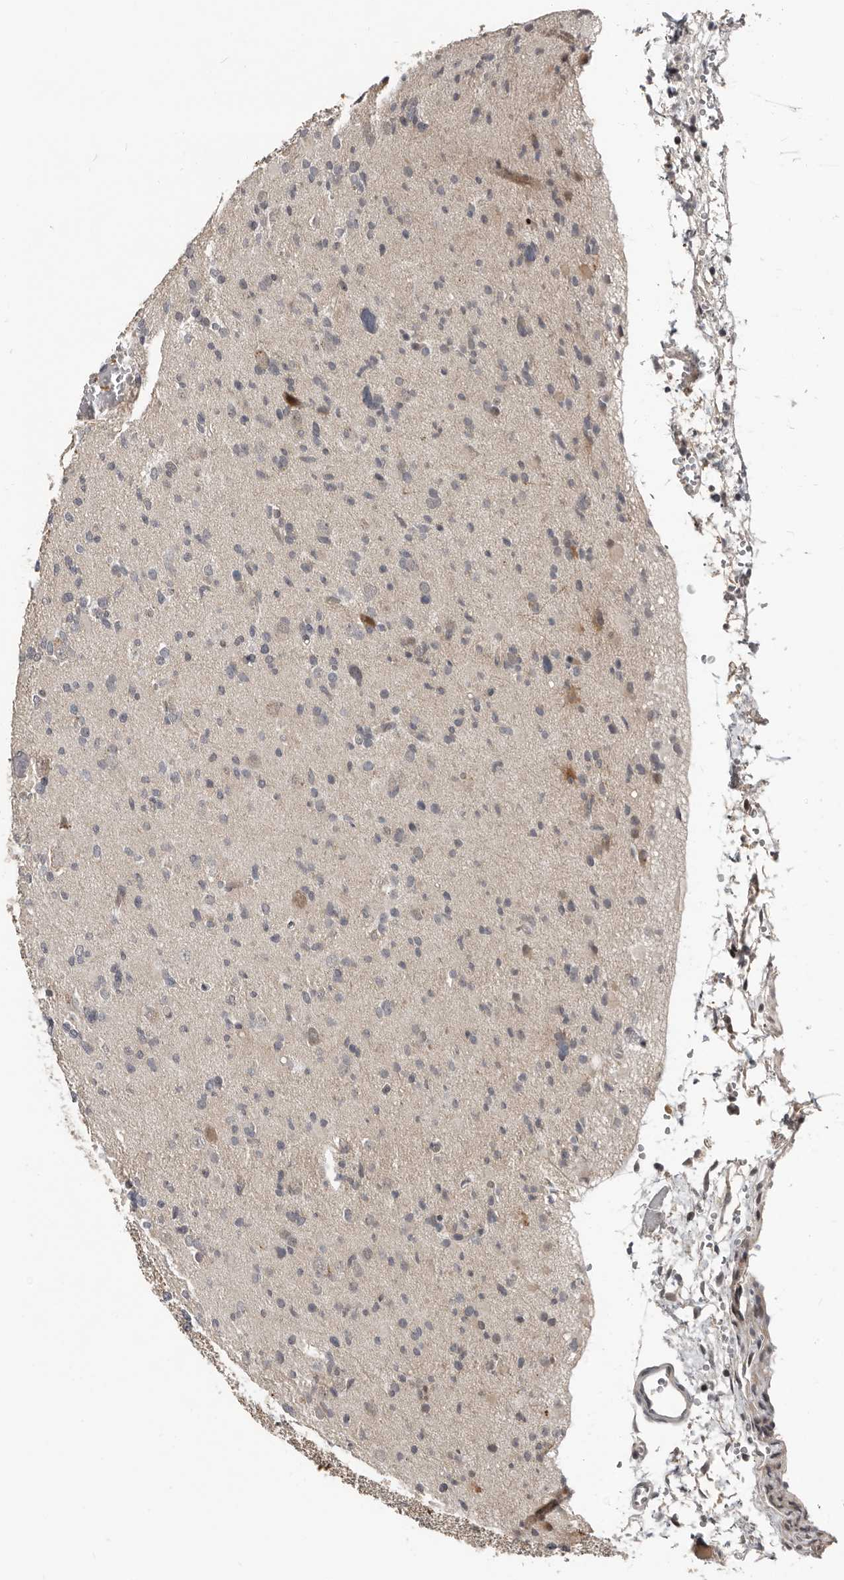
{"staining": {"intensity": "negative", "quantity": "none", "location": "none"}, "tissue": "glioma", "cell_type": "Tumor cells", "image_type": "cancer", "snomed": [{"axis": "morphology", "description": "Glioma, malignant, Low grade"}, {"axis": "topography", "description": "Brain"}], "caption": "An image of glioma stained for a protein demonstrates no brown staining in tumor cells.", "gene": "APOL6", "patient": {"sex": "female", "age": 22}}